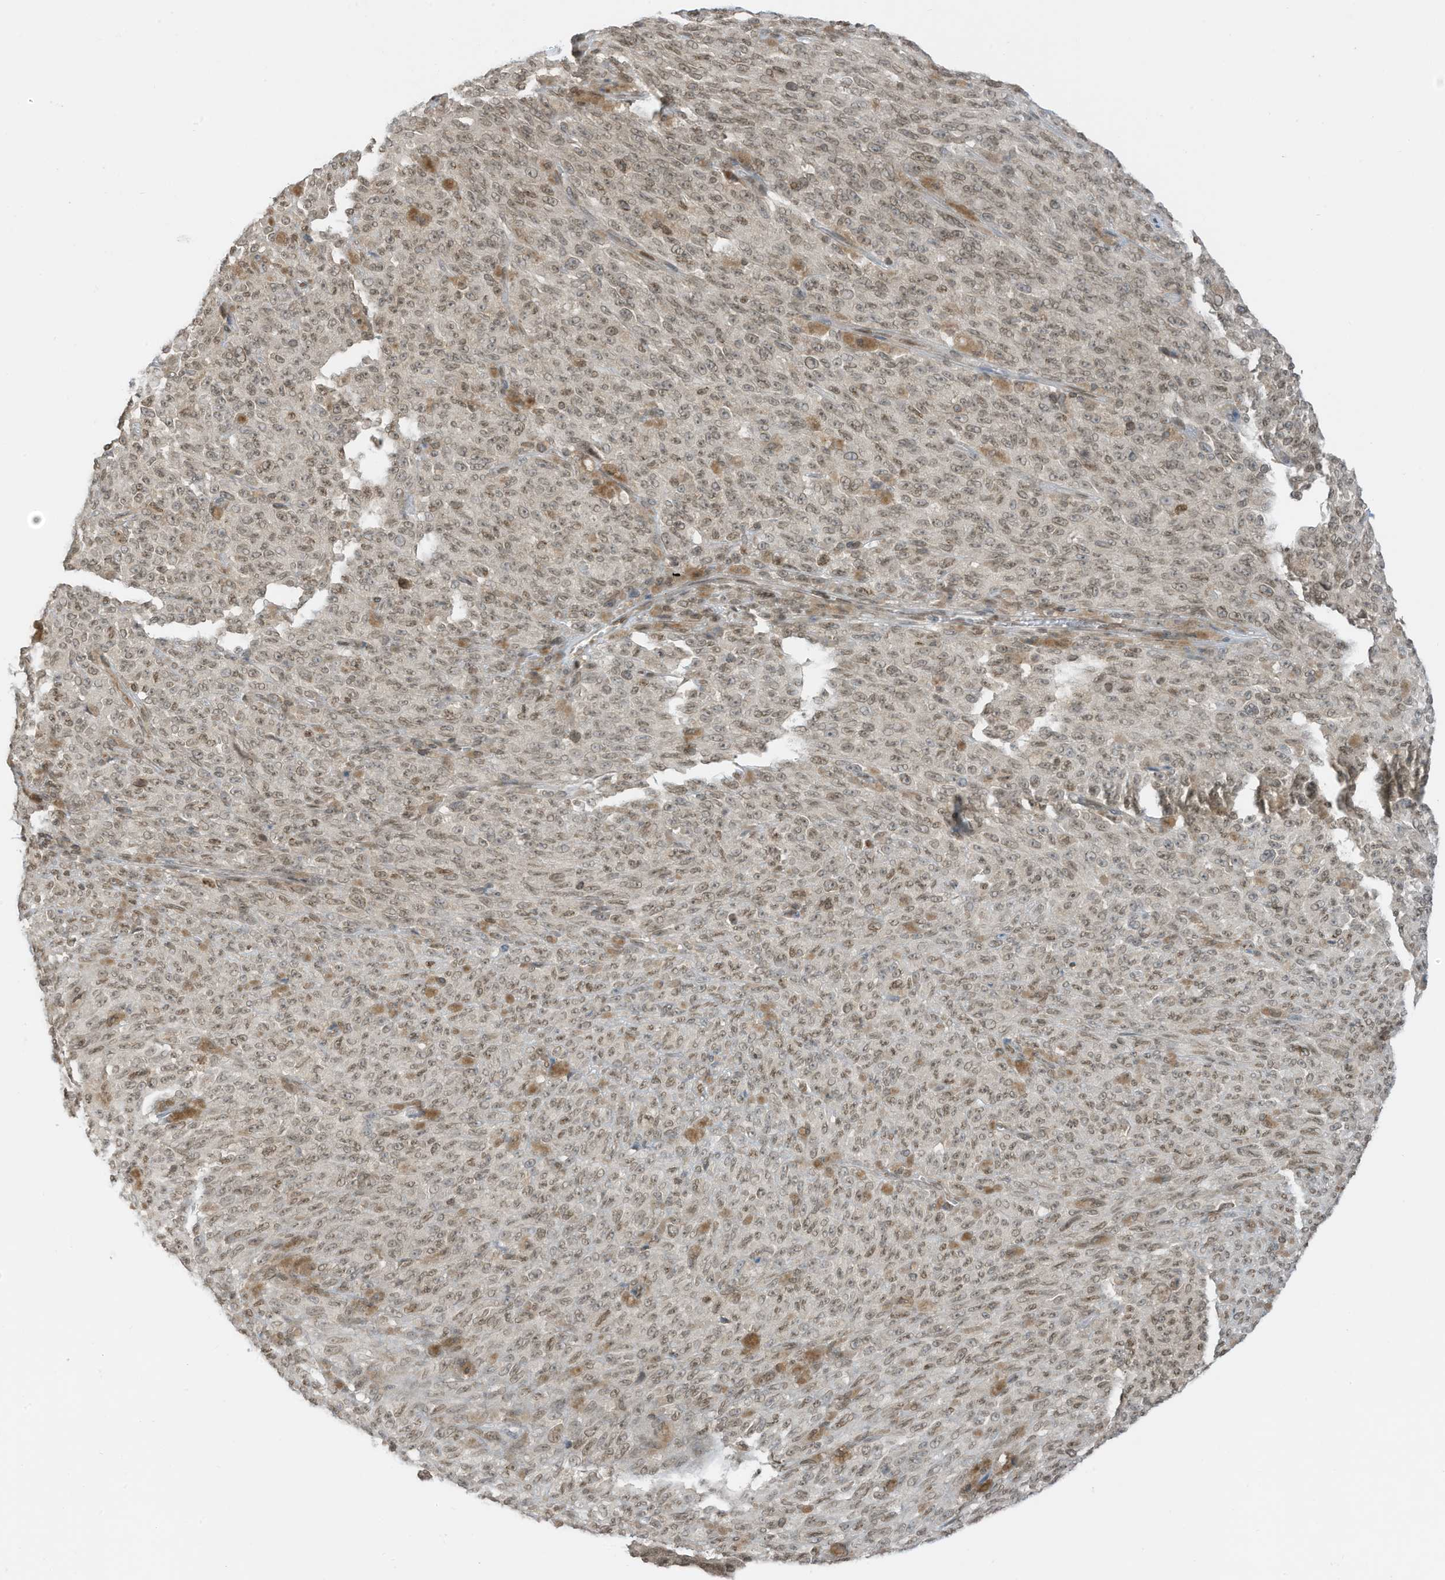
{"staining": {"intensity": "weak", "quantity": ">75%", "location": "cytoplasmic/membranous,nuclear"}, "tissue": "melanoma", "cell_type": "Tumor cells", "image_type": "cancer", "snomed": [{"axis": "morphology", "description": "Malignant melanoma, NOS"}, {"axis": "topography", "description": "Skin"}], "caption": "An IHC image of tumor tissue is shown. Protein staining in brown labels weak cytoplasmic/membranous and nuclear positivity in melanoma within tumor cells.", "gene": "RABL3", "patient": {"sex": "female", "age": 82}}